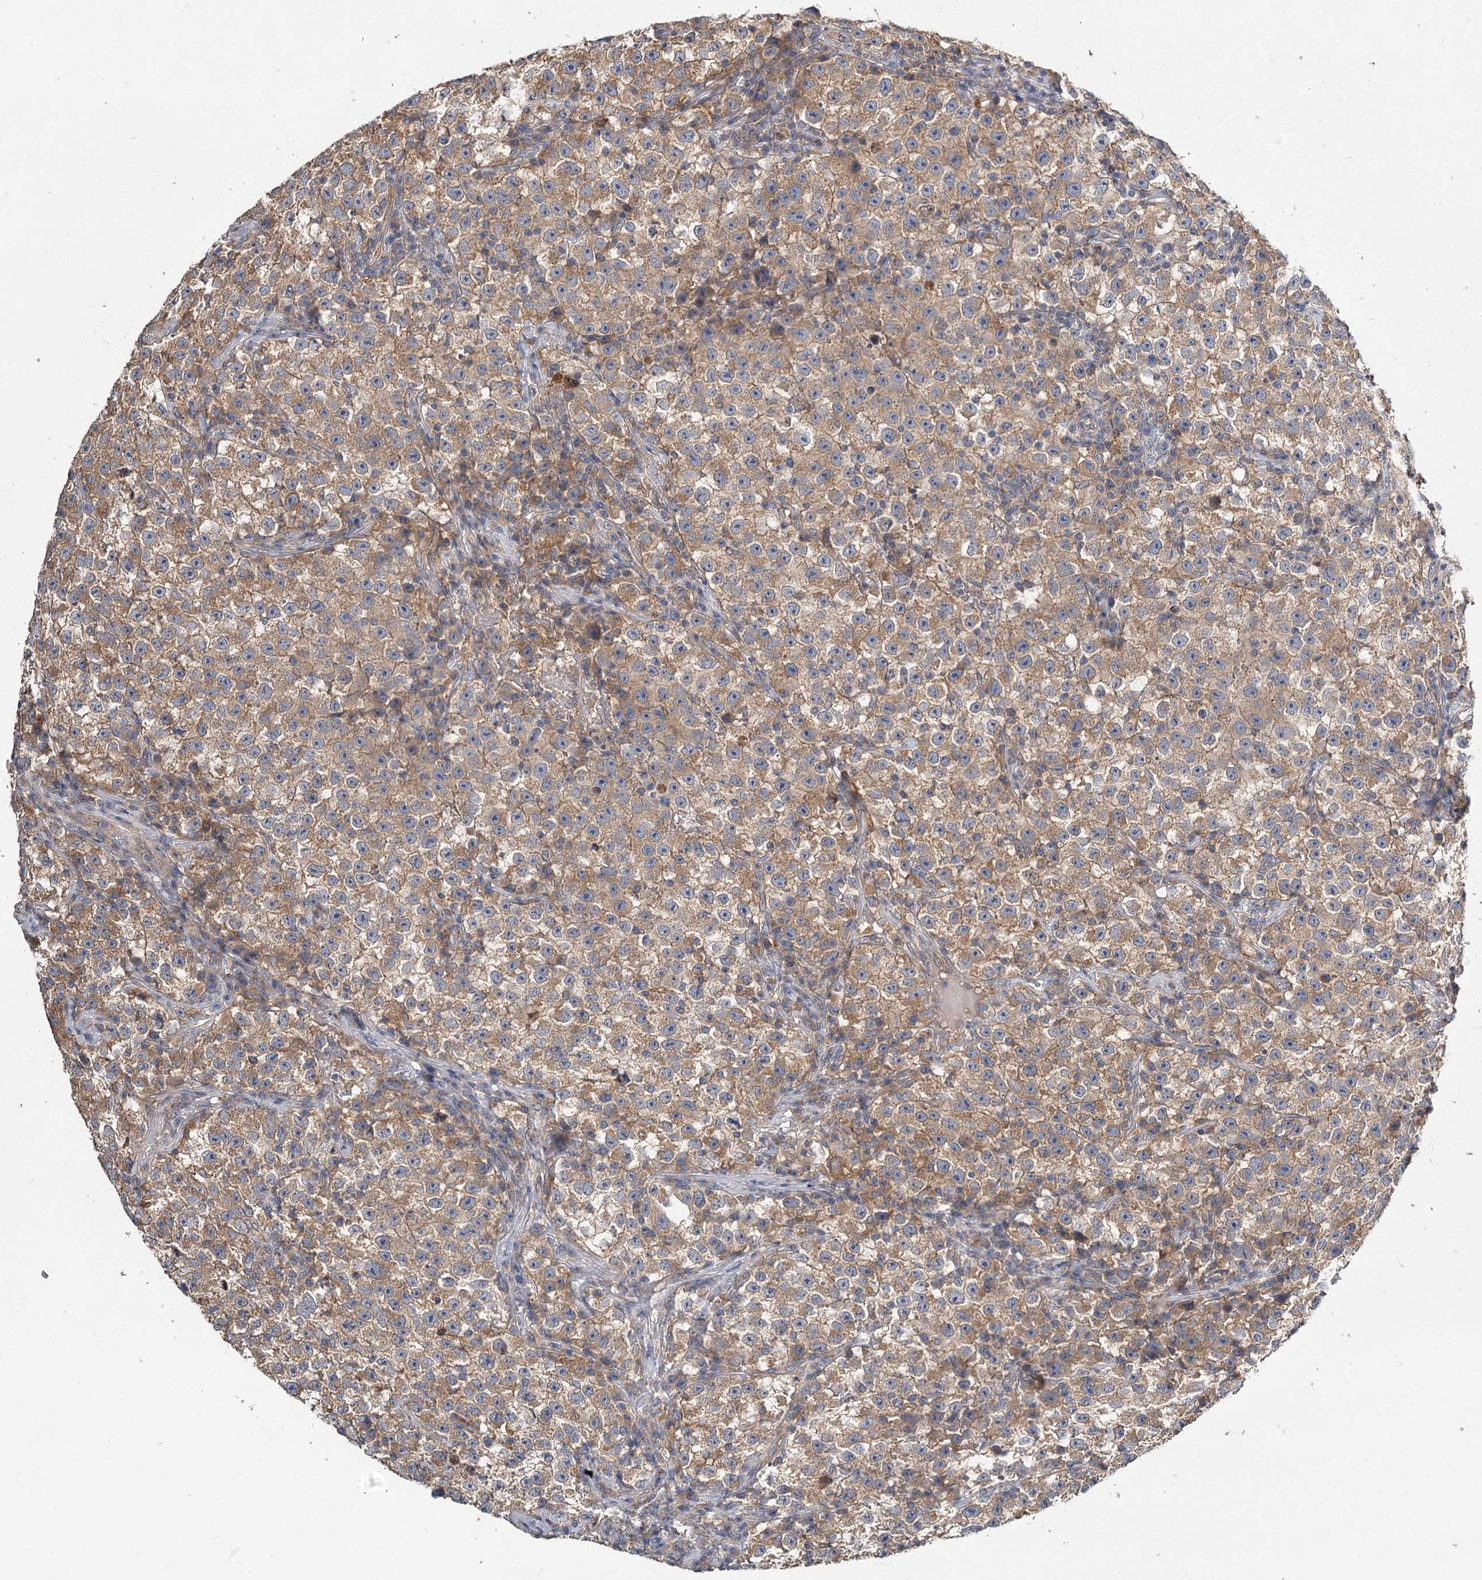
{"staining": {"intensity": "weak", "quantity": ">75%", "location": "cytoplasmic/membranous"}, "tissue": "testis cancer", "cell_type": "Tumor cells", "image_type": "cancer", "snomed": [{"axis": "morphology", "description": "Seminoma, NOS"}, {"axis": "topography", "description": "Testis"}], "caption": "Protein staining by immunohistochemistry (IHC) reveals weak cytoplasmic/membranous positivity in approximately >75% of tumor cells in seminoma (testis).", "gene": "MFN1", "patient": {"sex": "male", "age": 22}}